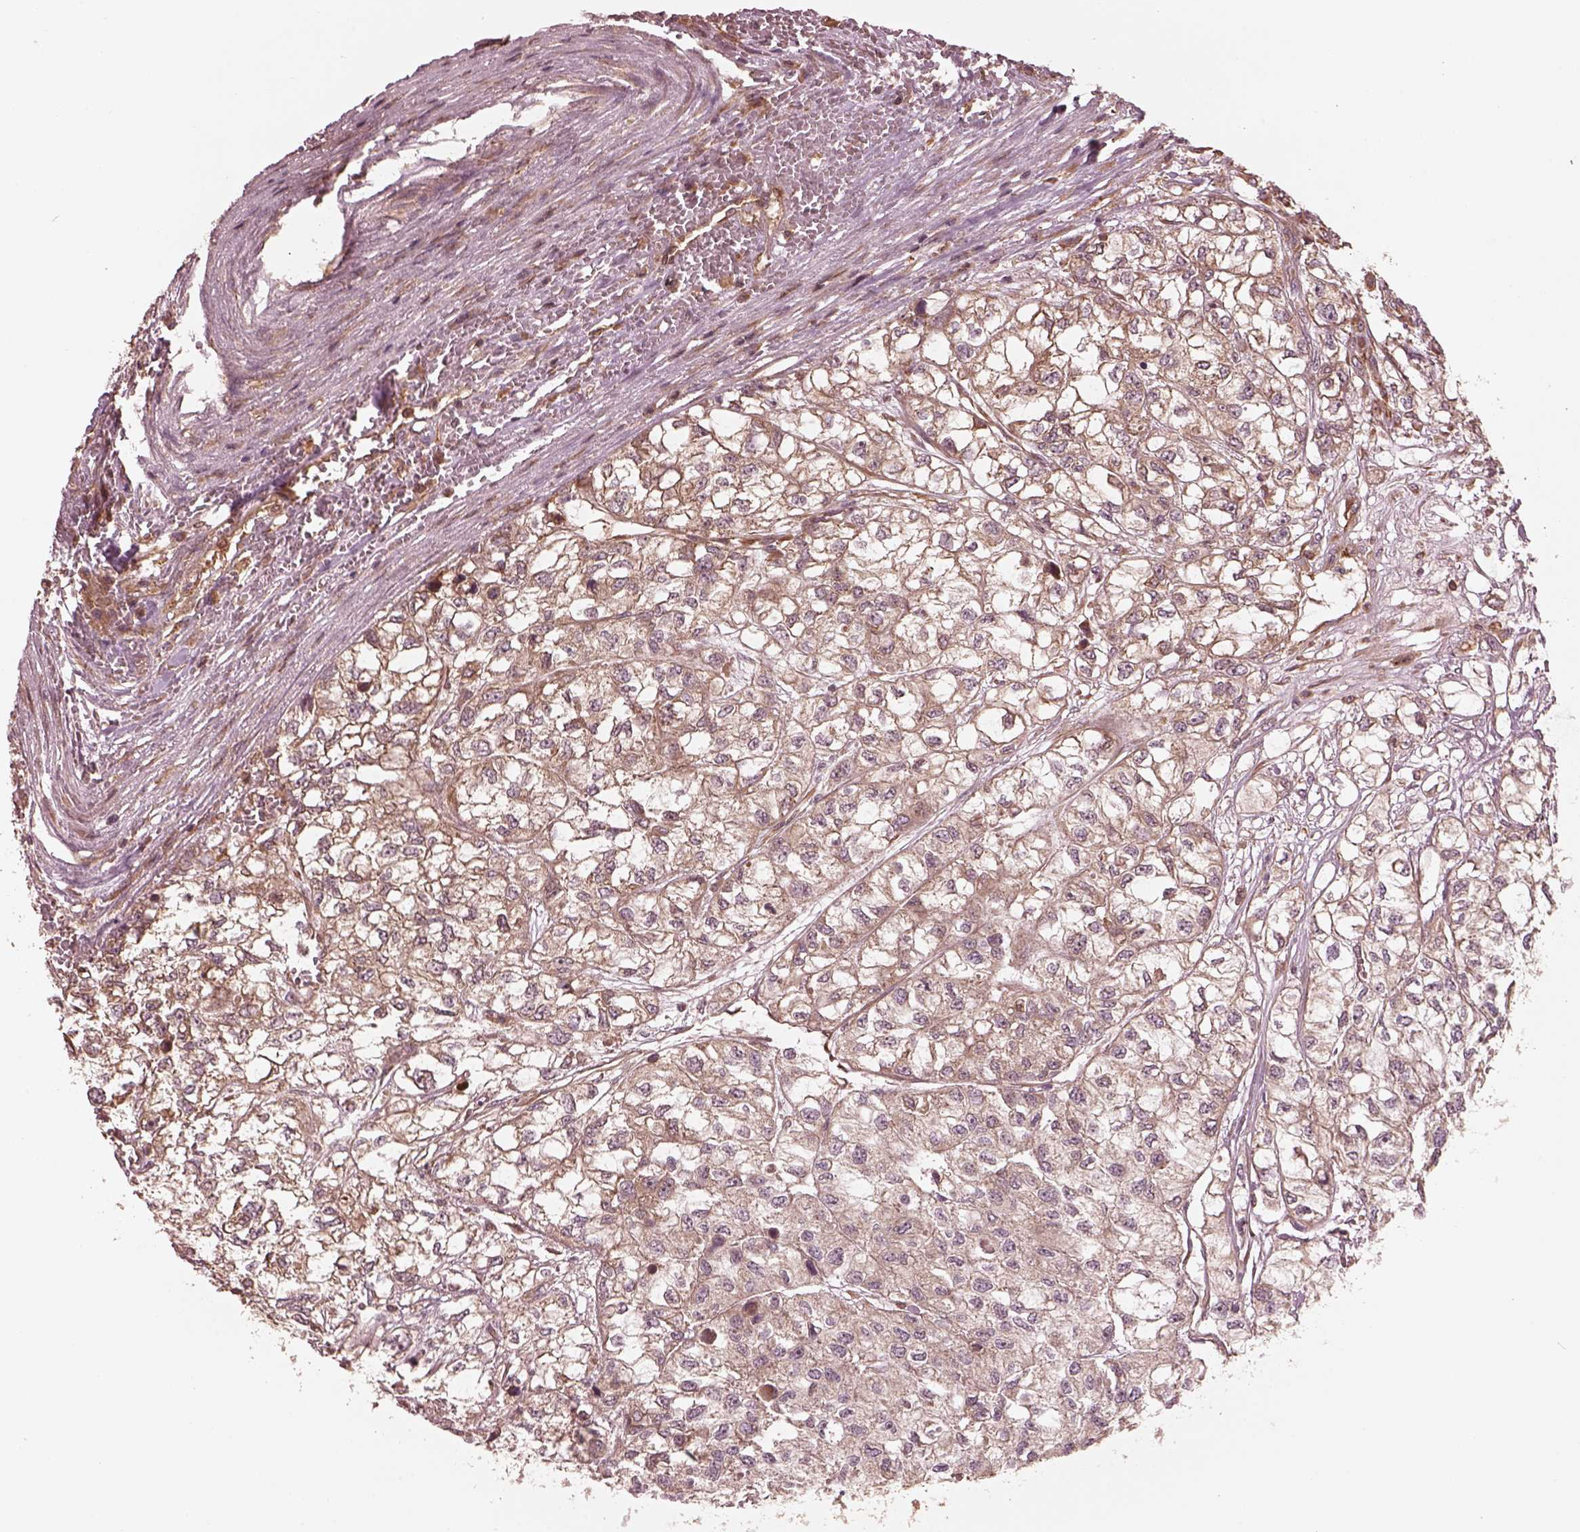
{"staining": {"intensity": "weak", "quantity": ">75%", "location": "cytoplasmic/membranous"}, "tissue": "renal cancer", "cell_type": "Tumor cells", "image_type": "cancer", "snomed": [{"axis": "morphology", "description": "Adenocarcinoma, NOS"}, {"axis": "topography", "description": "Kidney"}], "caption": "Tumor cells display low levels of weak cytoplasmic/membranous positivity in about >75% of cells in renal adenocarcinoma. (DAB IHC with brightfield microscopy, high magnification).", "gene": "PIK3R2", "patient": {"sex": "male", "age": 56}}